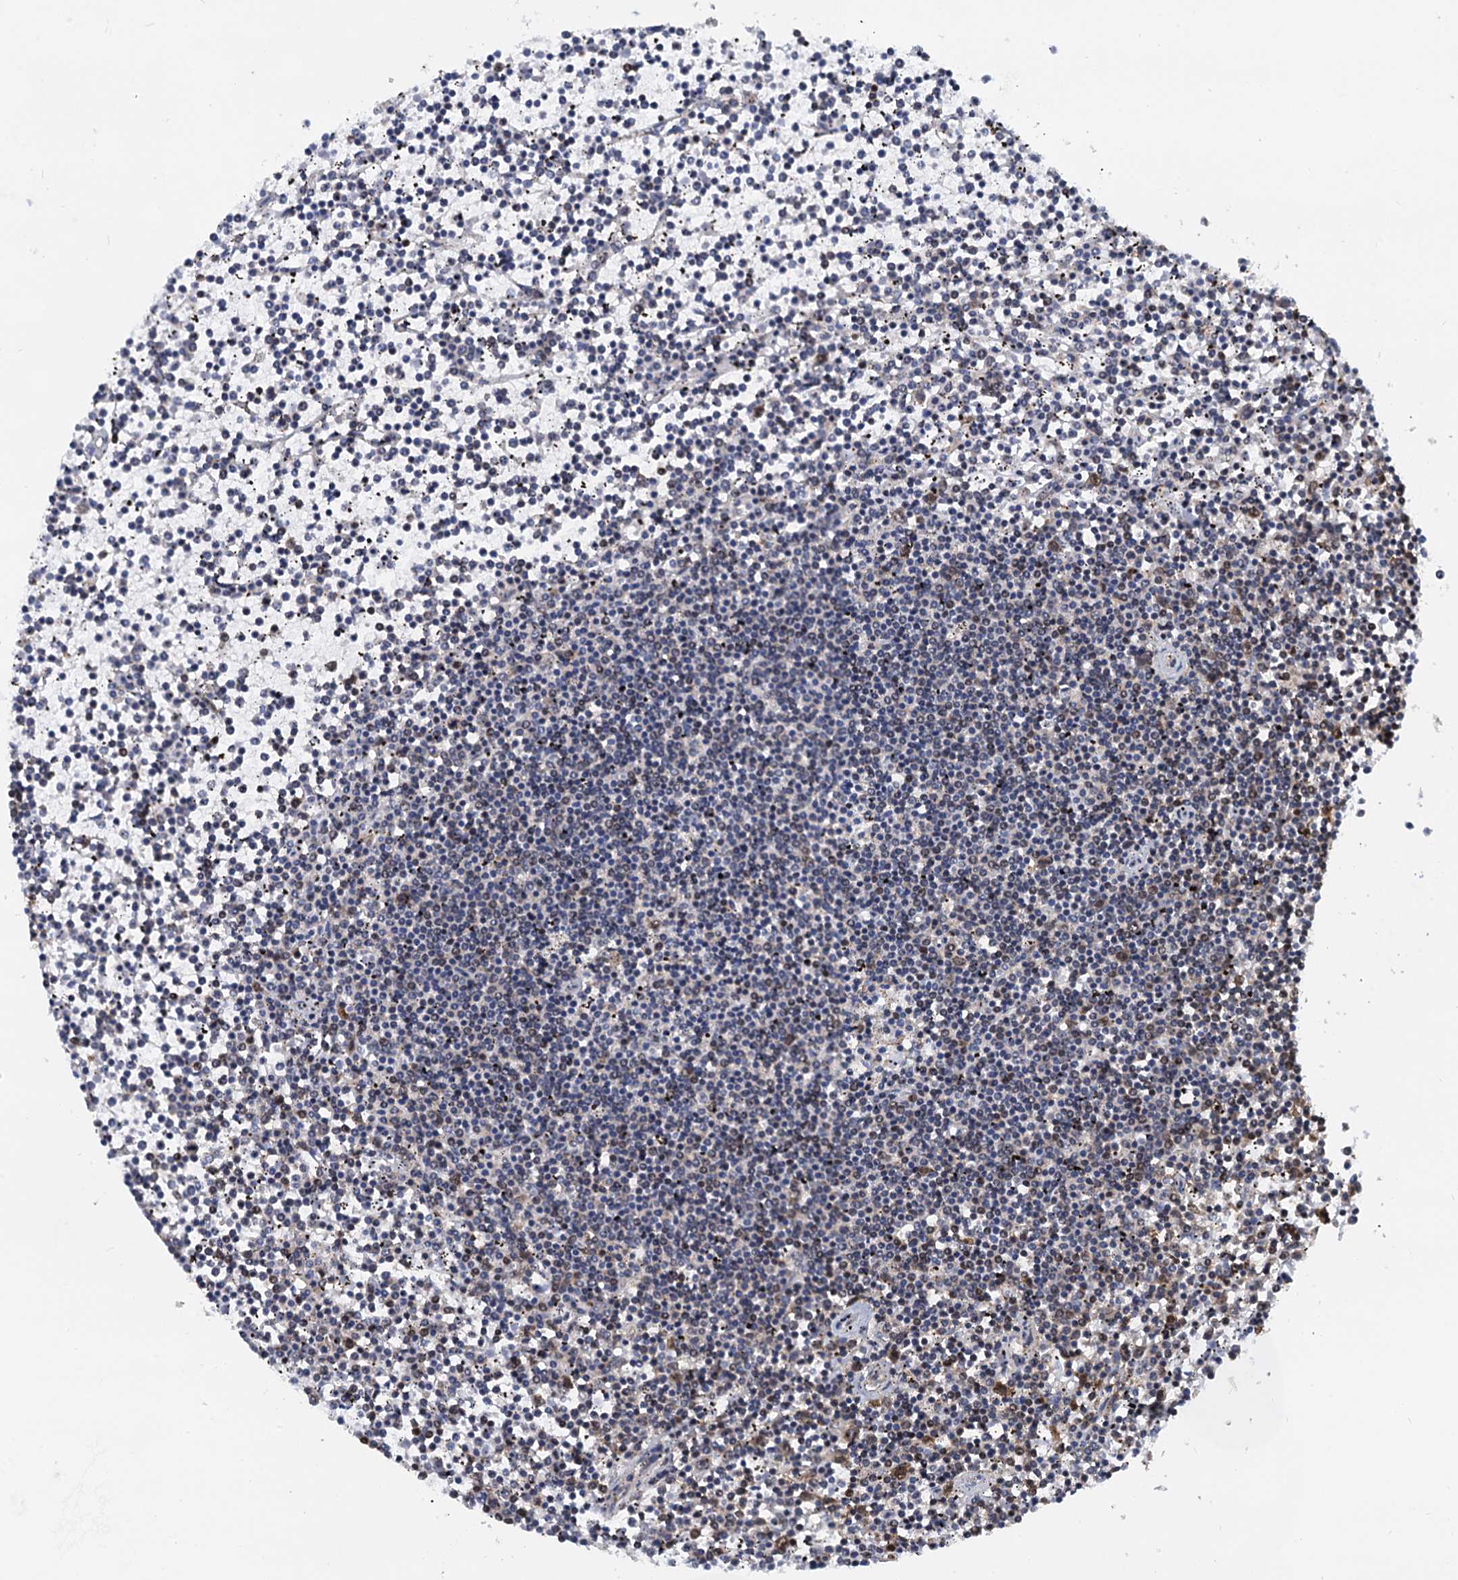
{"staining": {"intensity": "moderate", "quantity": "<25%", "location": "nuclear"}, "tissue": "lymphoma", "cell_type": "Tumor cells", "image_type": "cancer", "snomed": [{"axis": "morphology", "description": "Malignant lymphoma, non-Hodgkin's type, Low grade"}, {"axis": "topography", "description": "Spleen"}], "caption": "Human lymphoma stained for a protein (brown) demonstrates moderate nuclear positive staining in about <25% of tumor cells.", "gene": "PTGES3", "patient": {"sex": "female", "age": 19}}